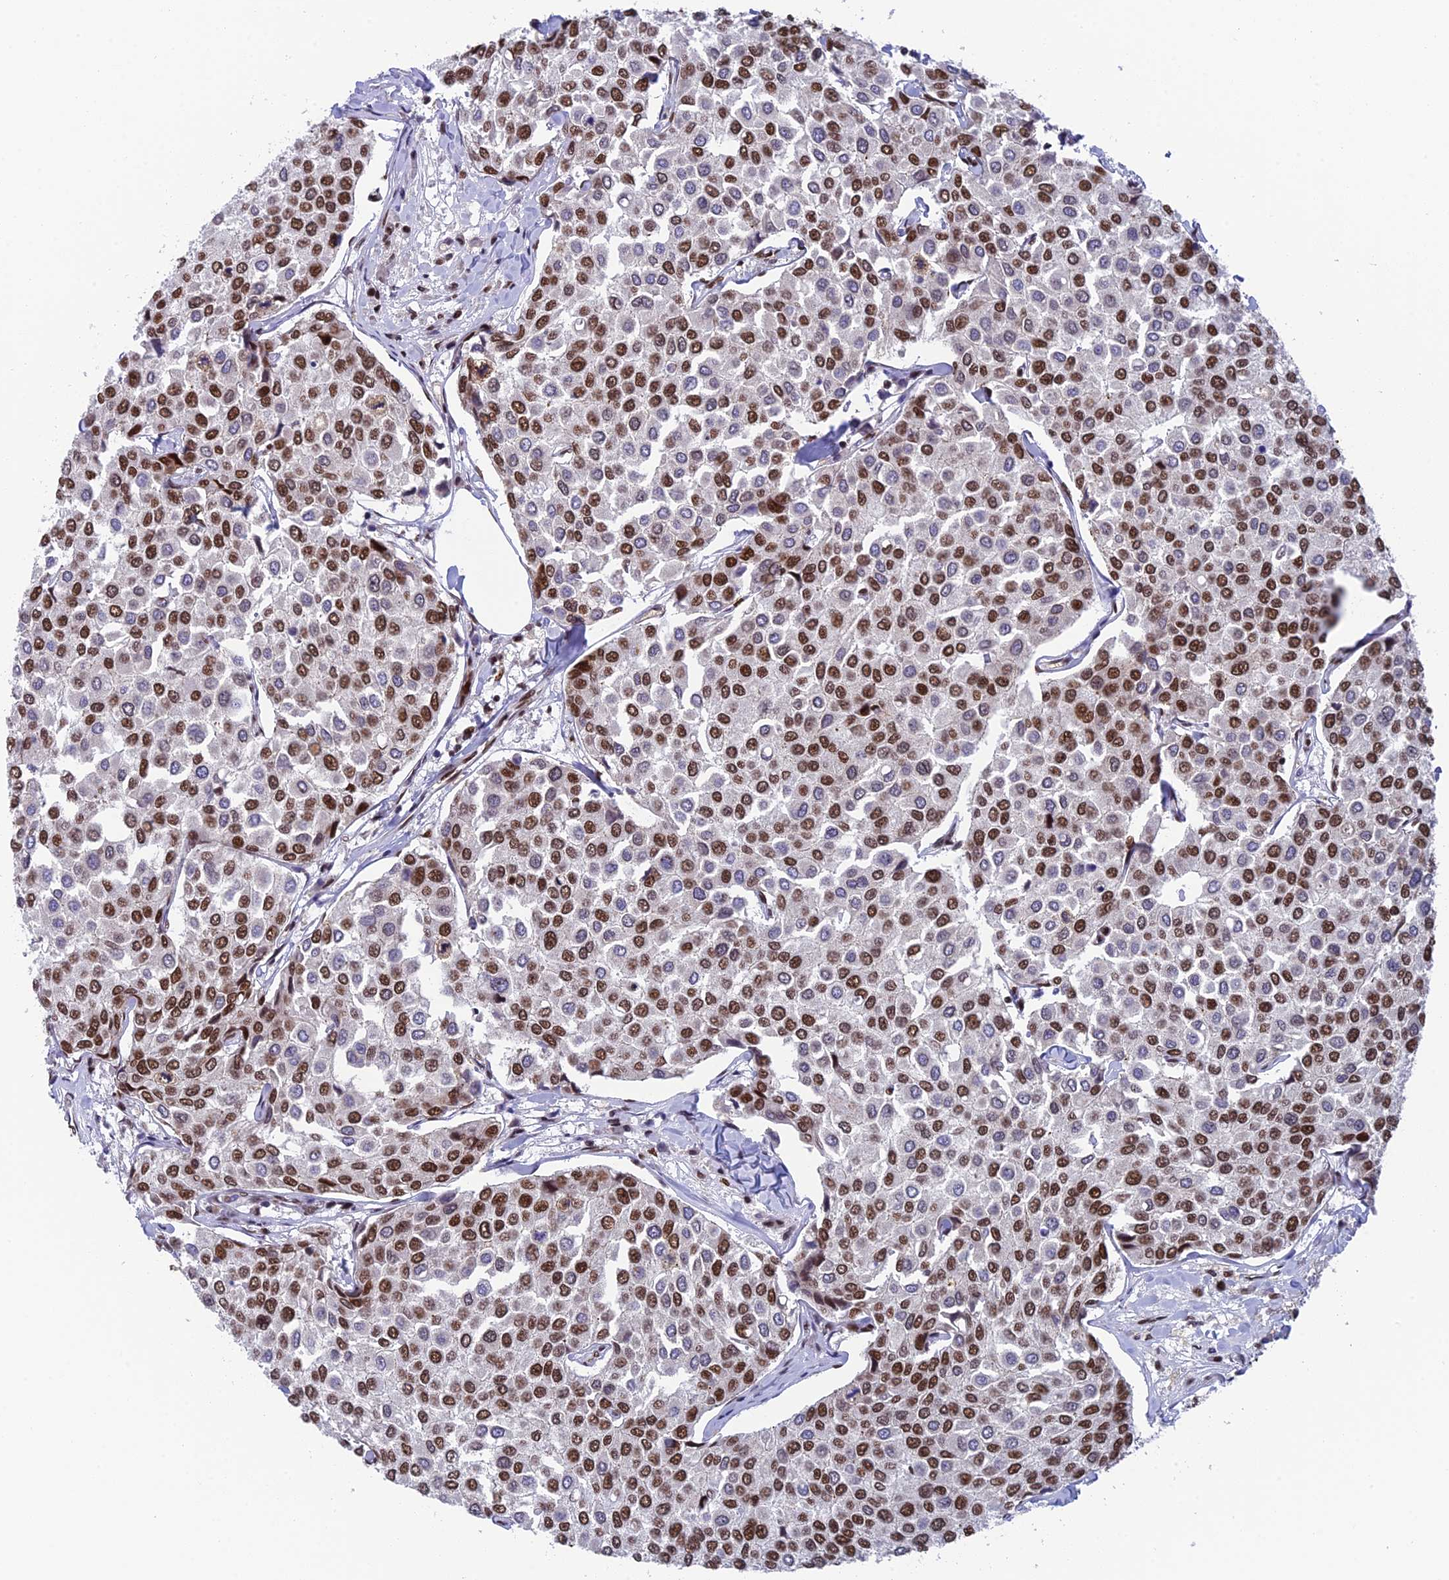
{"staining": {"intensity": "strong", "quantity": "25%-75%", "location": "nuclear"}, "tissue": "breast cancer", "cell_type": "Tumor cells", "image_type": "cancer", "snomed": [{"axis": "morphology", "description": "Duct carcinoma"}, {"axis": "topography", "description": "Breast"}], "caption": "The histopathology image demonstrates a brown stain indicating the presence of a protein in the nuclear of tumor cells in breast cancer. (DAB IHC with brightfield microscopy, high magnification).", "gene": "EEF1AKMT3", "patient": {"sex": "female", "age": 55}}